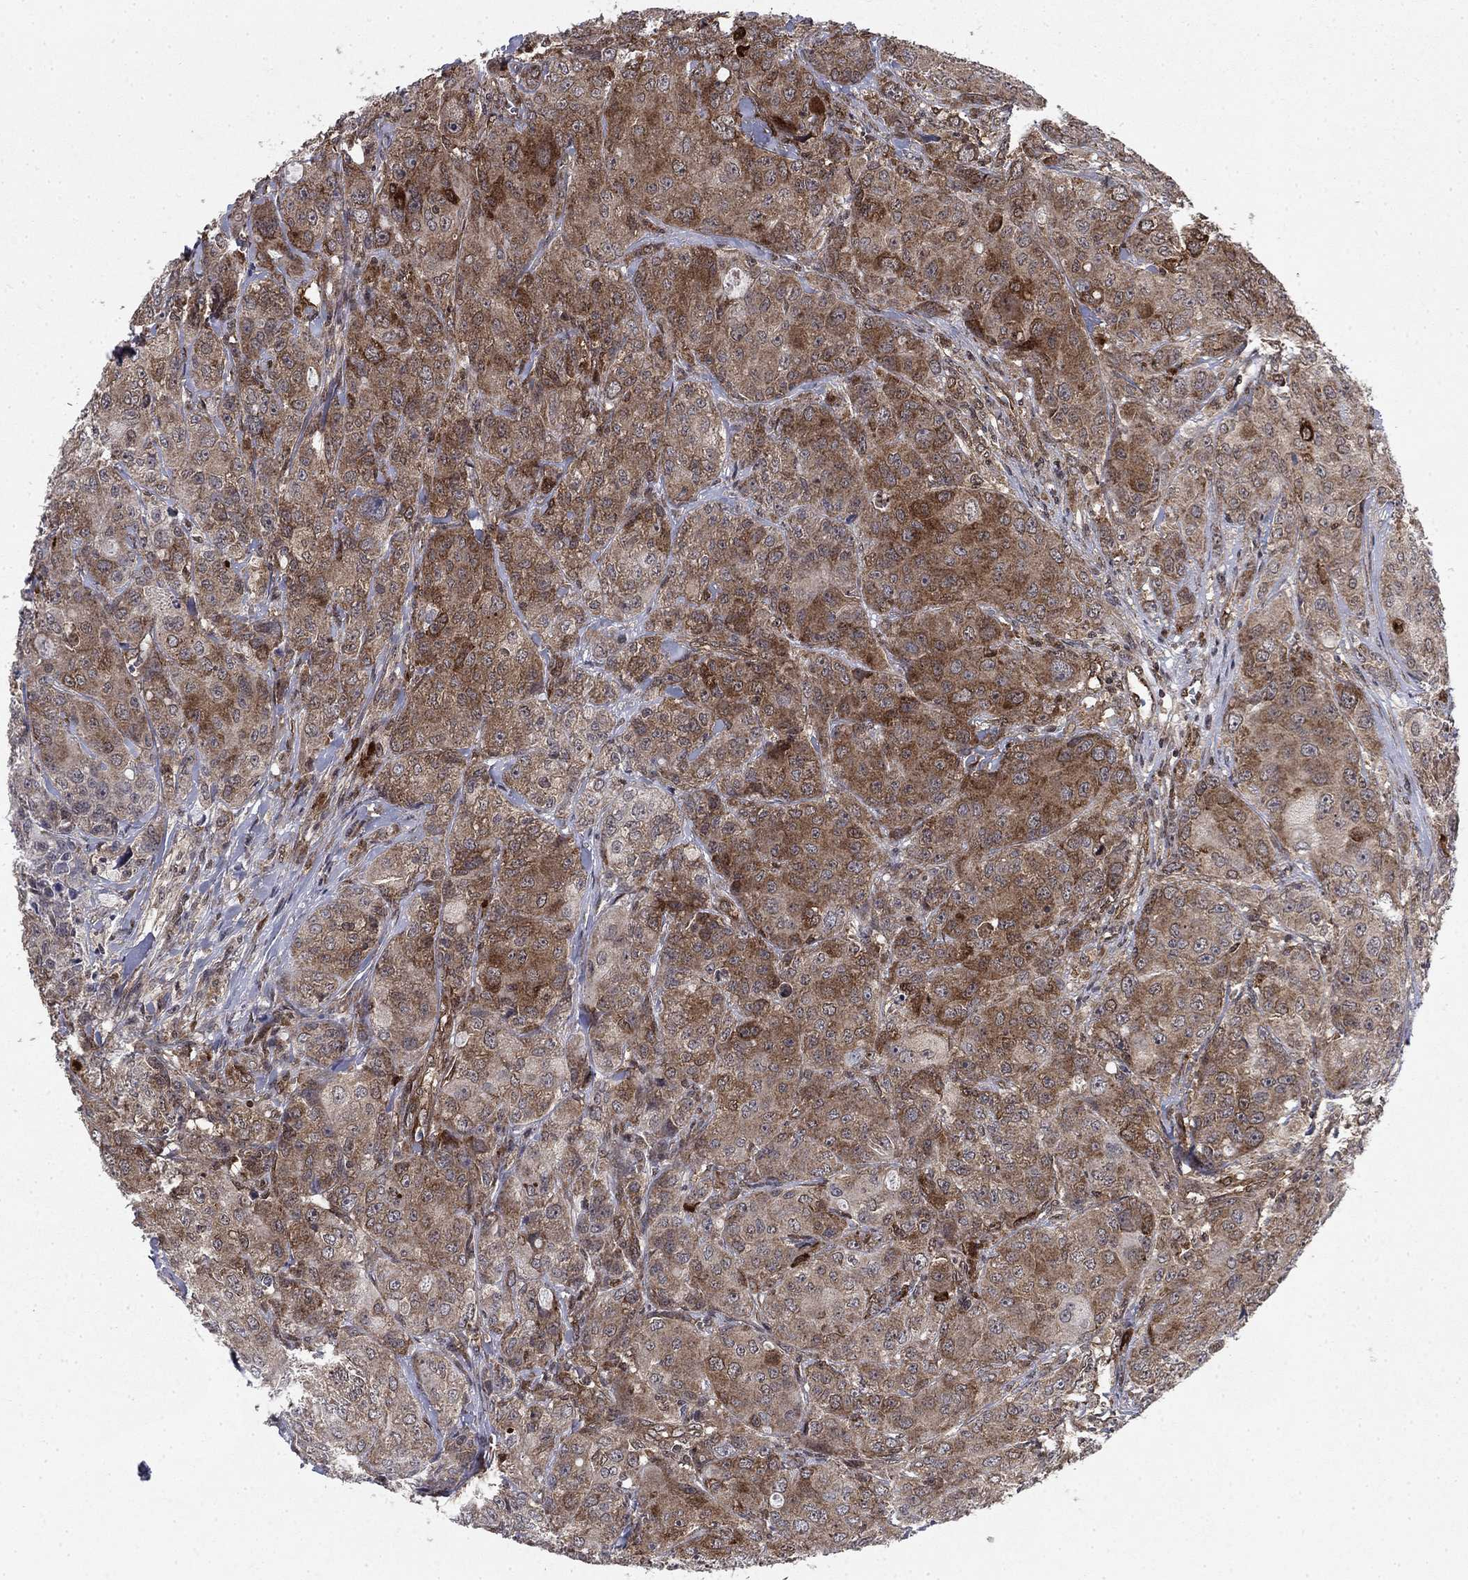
{"staining": {"intensity": "moderate", "quantity": "25%-75%", "location": "cytoplasmic/membranous"}, "tissue": "breast cancer", "cell_type": "Tumor cells", "image_type": "cancer", "snomed": [{"axis": "morphology", "description": "Duct carcinoma"}, {"axis": "topography", "description": "Breast"}], "caption": "A high-resolution histopathology image shows IHC staining of intraductal carcinoma (breast), which displays moderate cytoplasmic/membranous positivity in about 25%-75% of tumor cells.", "gene": "DNAJA1", "patient": {"sex": "female", "age": 43}}